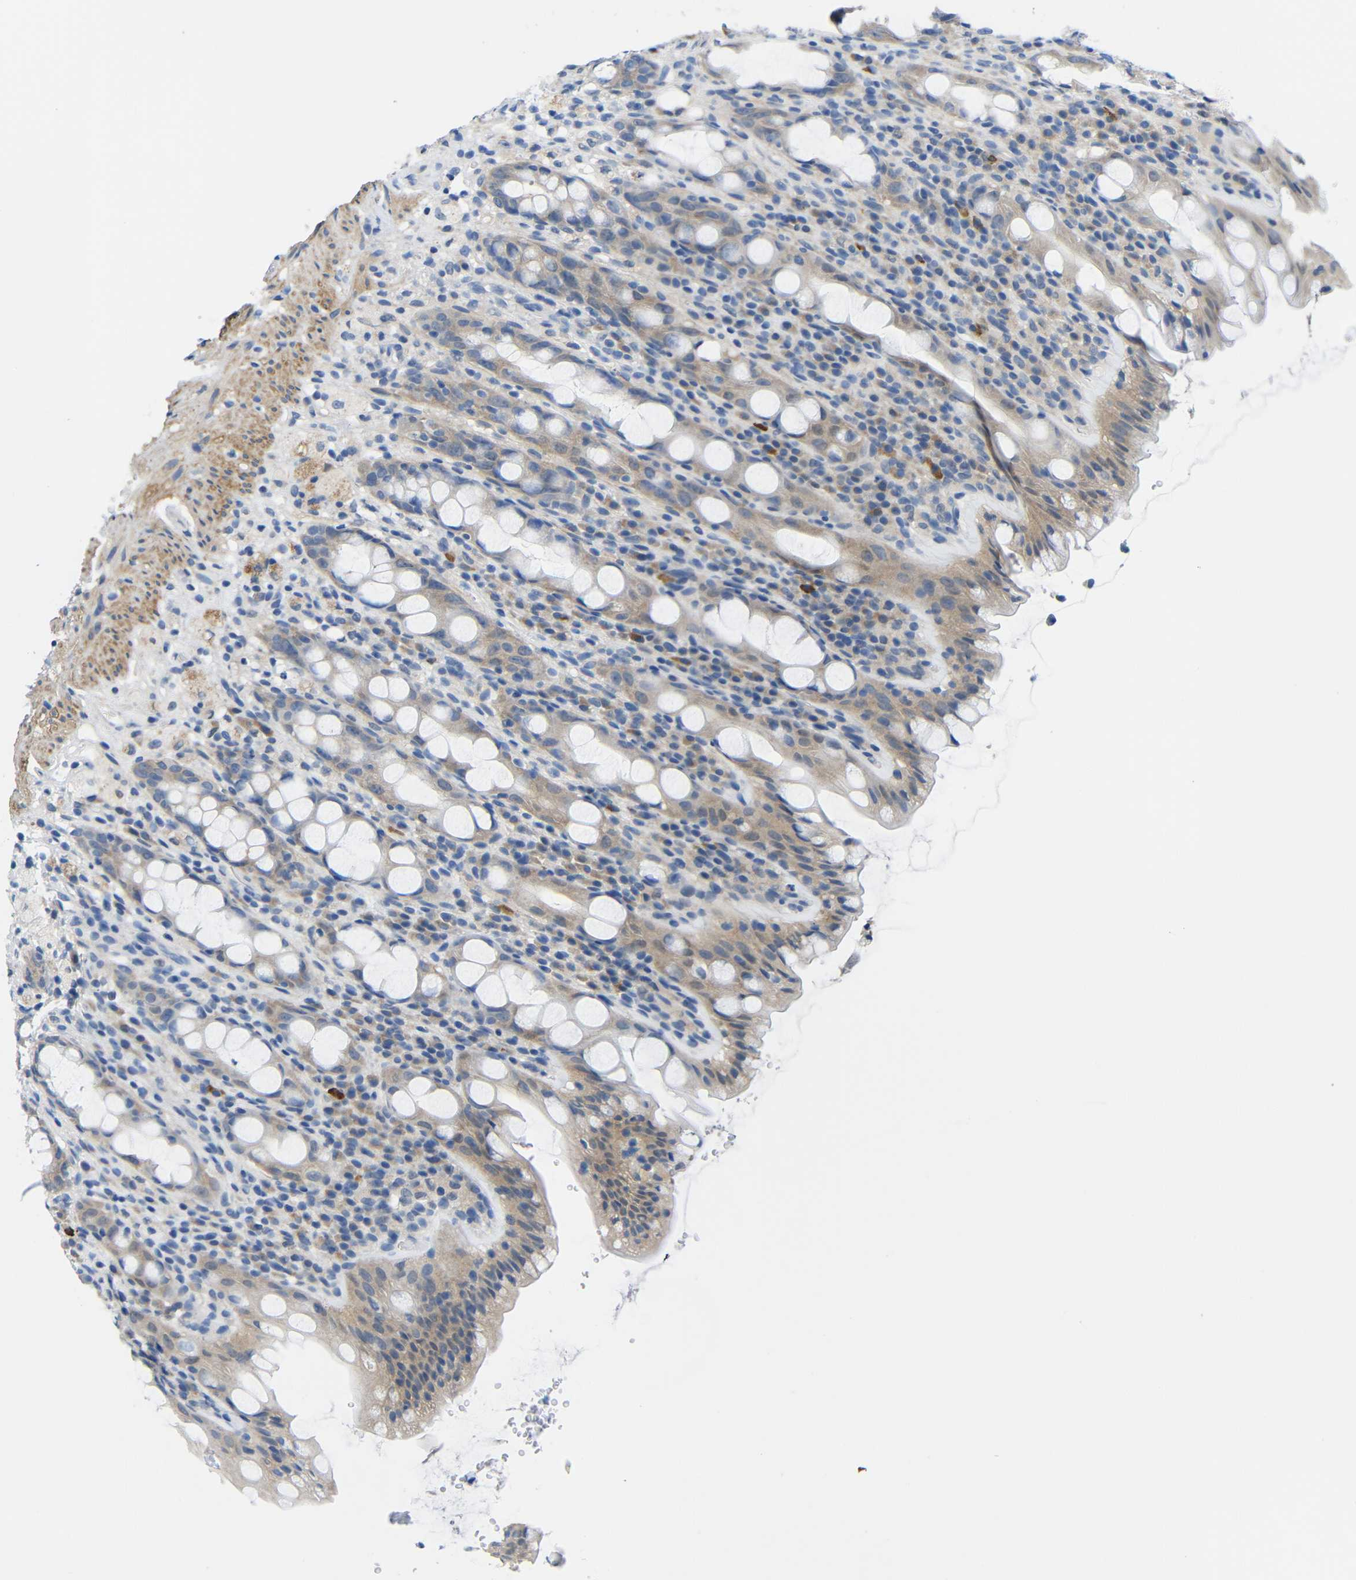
{"staining": {"intensity": "weak", "quantity": "25%-75%", "location": "cytoplasmic/membranous"}, "tissue": "rectum", "cell_type": "Glandular cells", "image_type": "normal", "snomed": [{"axis": "morphology", "description": "Normal tissue, NOS"}, {"axis": "topography", "description": "Rectum"}], "caption": "A high-resolution micrograph shows immunohistochemistry (IHC) staining of normal rectum, which exhibits weak cytoplasmic/membranous expression in about 25%-75% of glandular cells.", "gene": "NEGR1", "patient": {"sex": "male", "age": 44}}